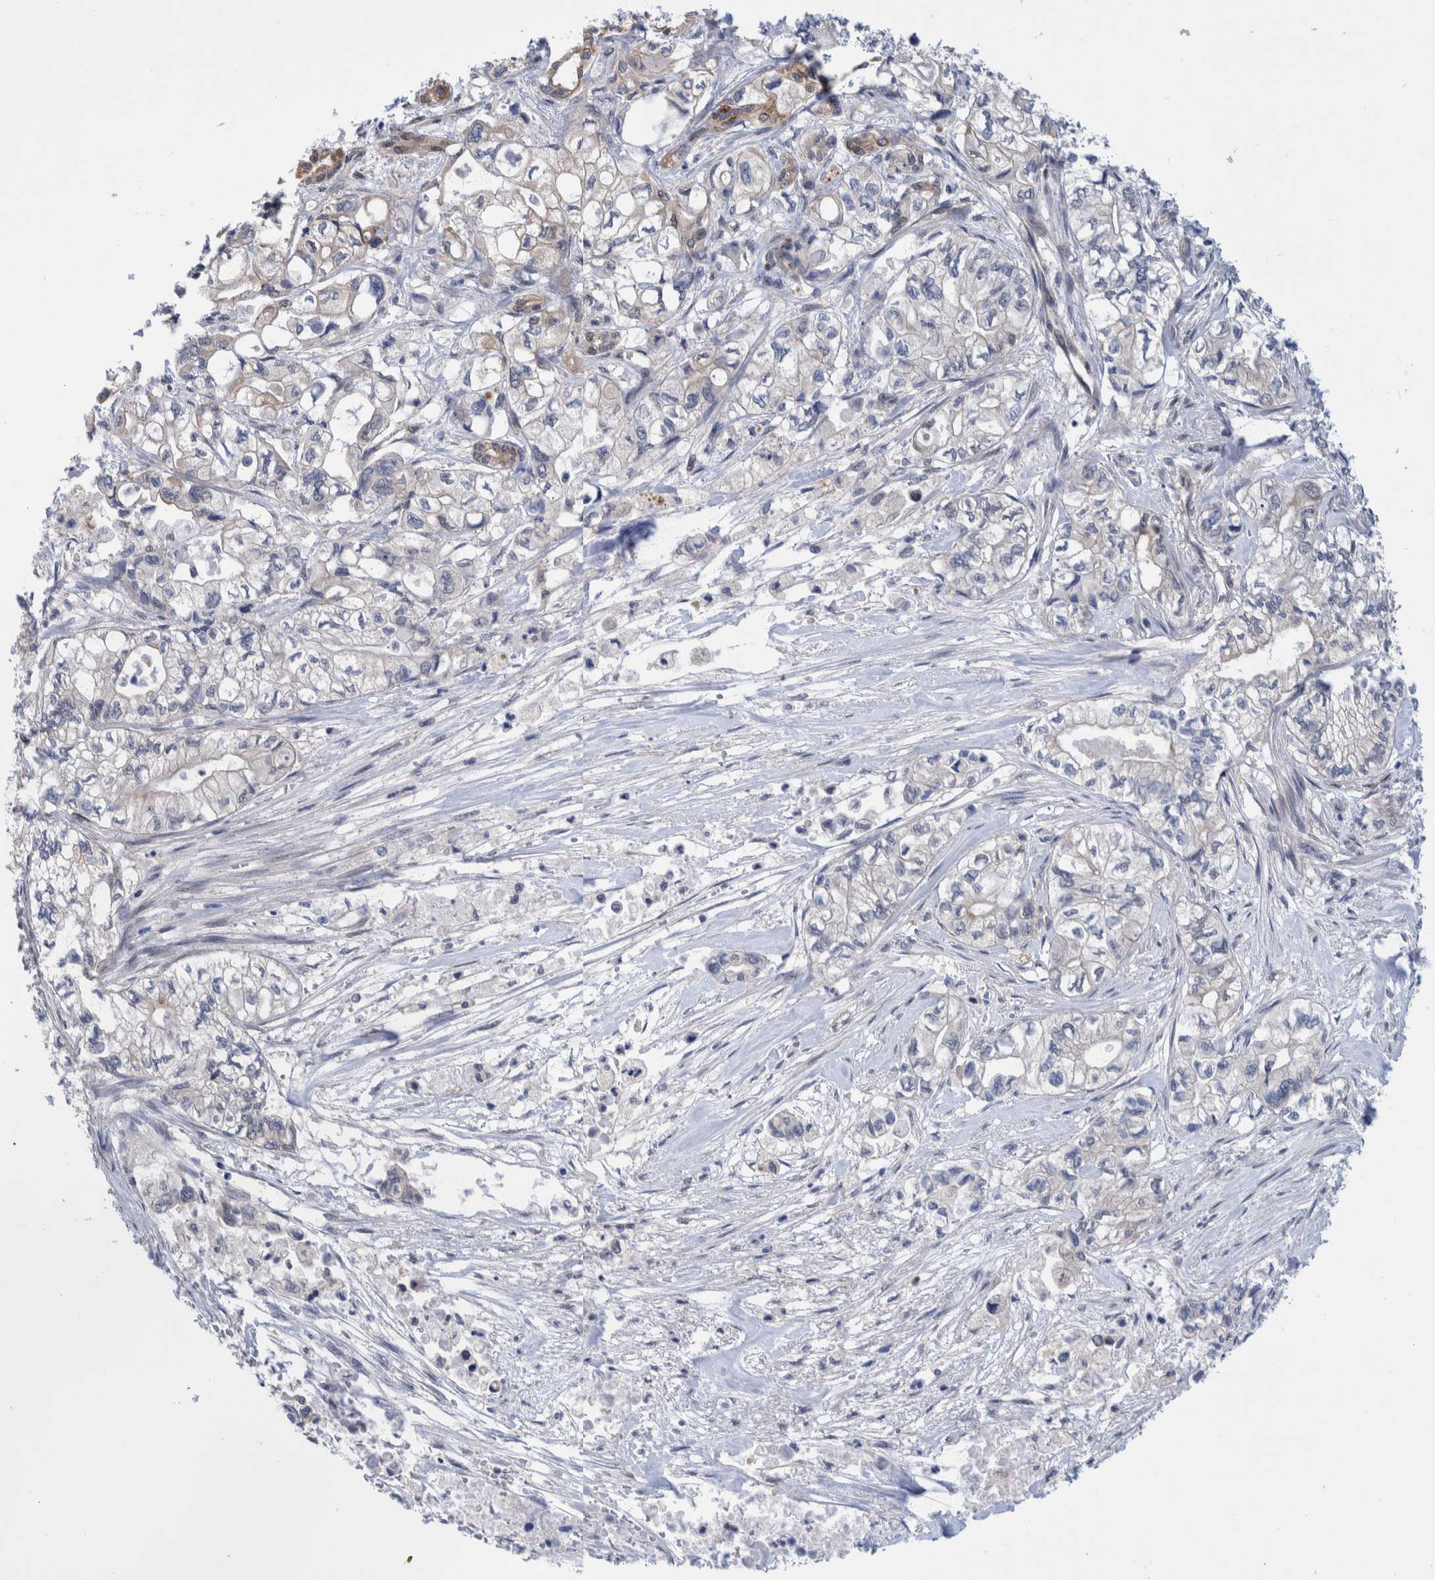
{"staining": {"intensity": "weak", "quantity": "<25%", "location": "cytoplasmic/membranous"}, "tissue": "pancreatic cancer", "cell_type": "Tumor cells", "image_type": "cancer", "snomed": [{"axis": "morphology", "description": "Adenocarcinoma, NOS"}, {"axis": "topography", "description": "Pancreas"}], "caption": "Immunohistochemistry (IHC) histopathology image of neoplastic tissue: adenocarcinoma (pancreatic) stained with DAB (3,3'-diaminobenzidine) exhibits no significant protein expression in tumor cells.", "gene": "PFAS", "patient": {"sex": "male", "age": 79}}